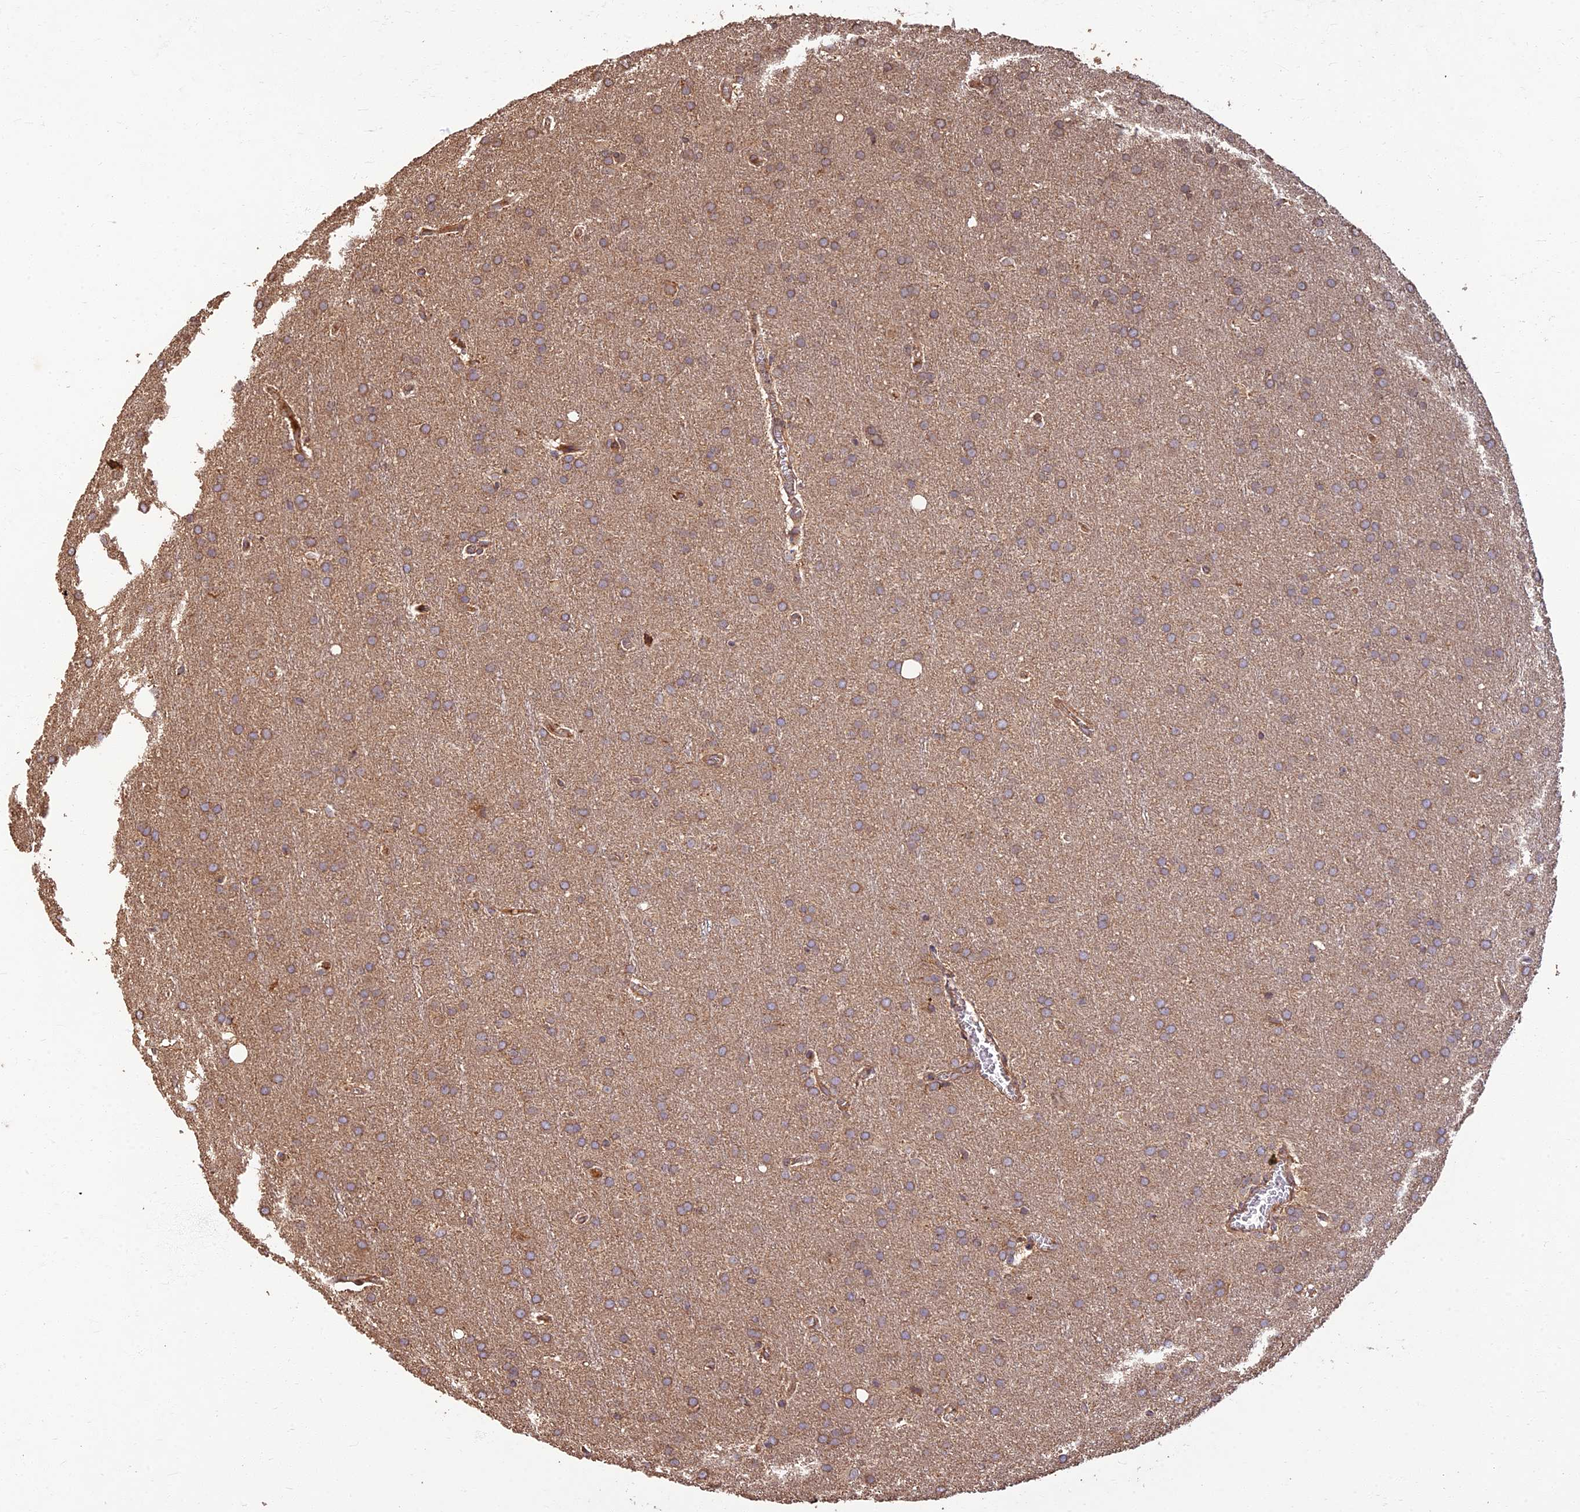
{"staining": {"intensity": "weak", "quantity": ">75%", "location": "cytoplasmic/membranous"}, "tissue": "glioma", "cell_type": "Tumor cells", "image_type": "cancer", "snomed": [{"axis": "morphology", "description": "Glioma, malignant, Low grade"}, {"axis": "topography", "description": "Brain"}], "caption": "The image shows staining of glioma, revealing weak cytoplasmic/membranous protein positivity (brown color) within tumor cells.", "gene": "CORO1C", "patient": {"sex": "female", "age": 32}}